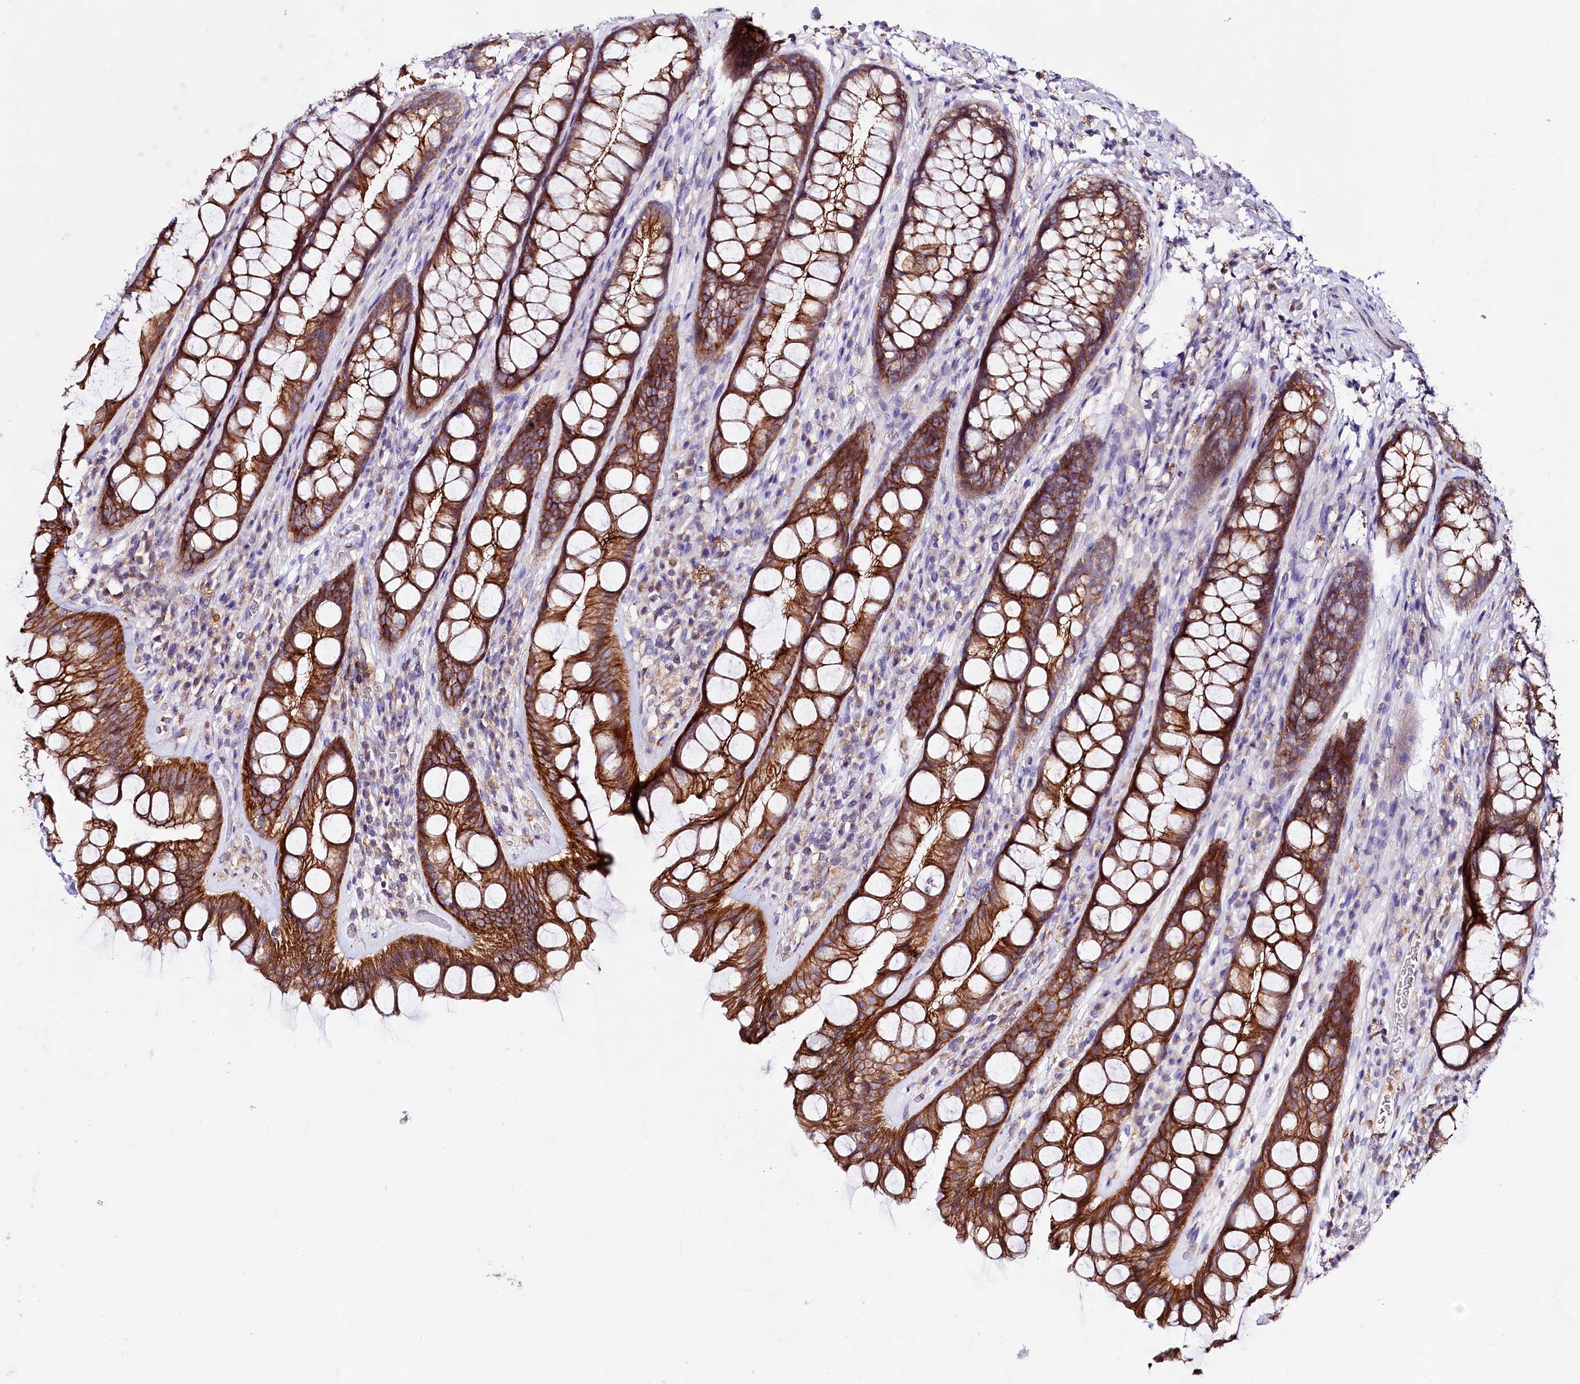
{"staining": {"intensity": "strong", "quantity": ">75%", "location": "cytoplasmic/membranous"}, "tissue": "rectum", "cell_type": "Glandular cells", "image_type": "normal", "snomed": [{"axis": "morphology", "description": "Normal tissue, NOS"}, {"axis": "topography", "description": "Rectum"}], "caption": "A high amount of strong cytoplasmic/membranous staining is seen in about >75% of glandular cells in unremarkable rectum.", "gene": "SACM1L", "patient": {"sex": "male", "age": 74}}